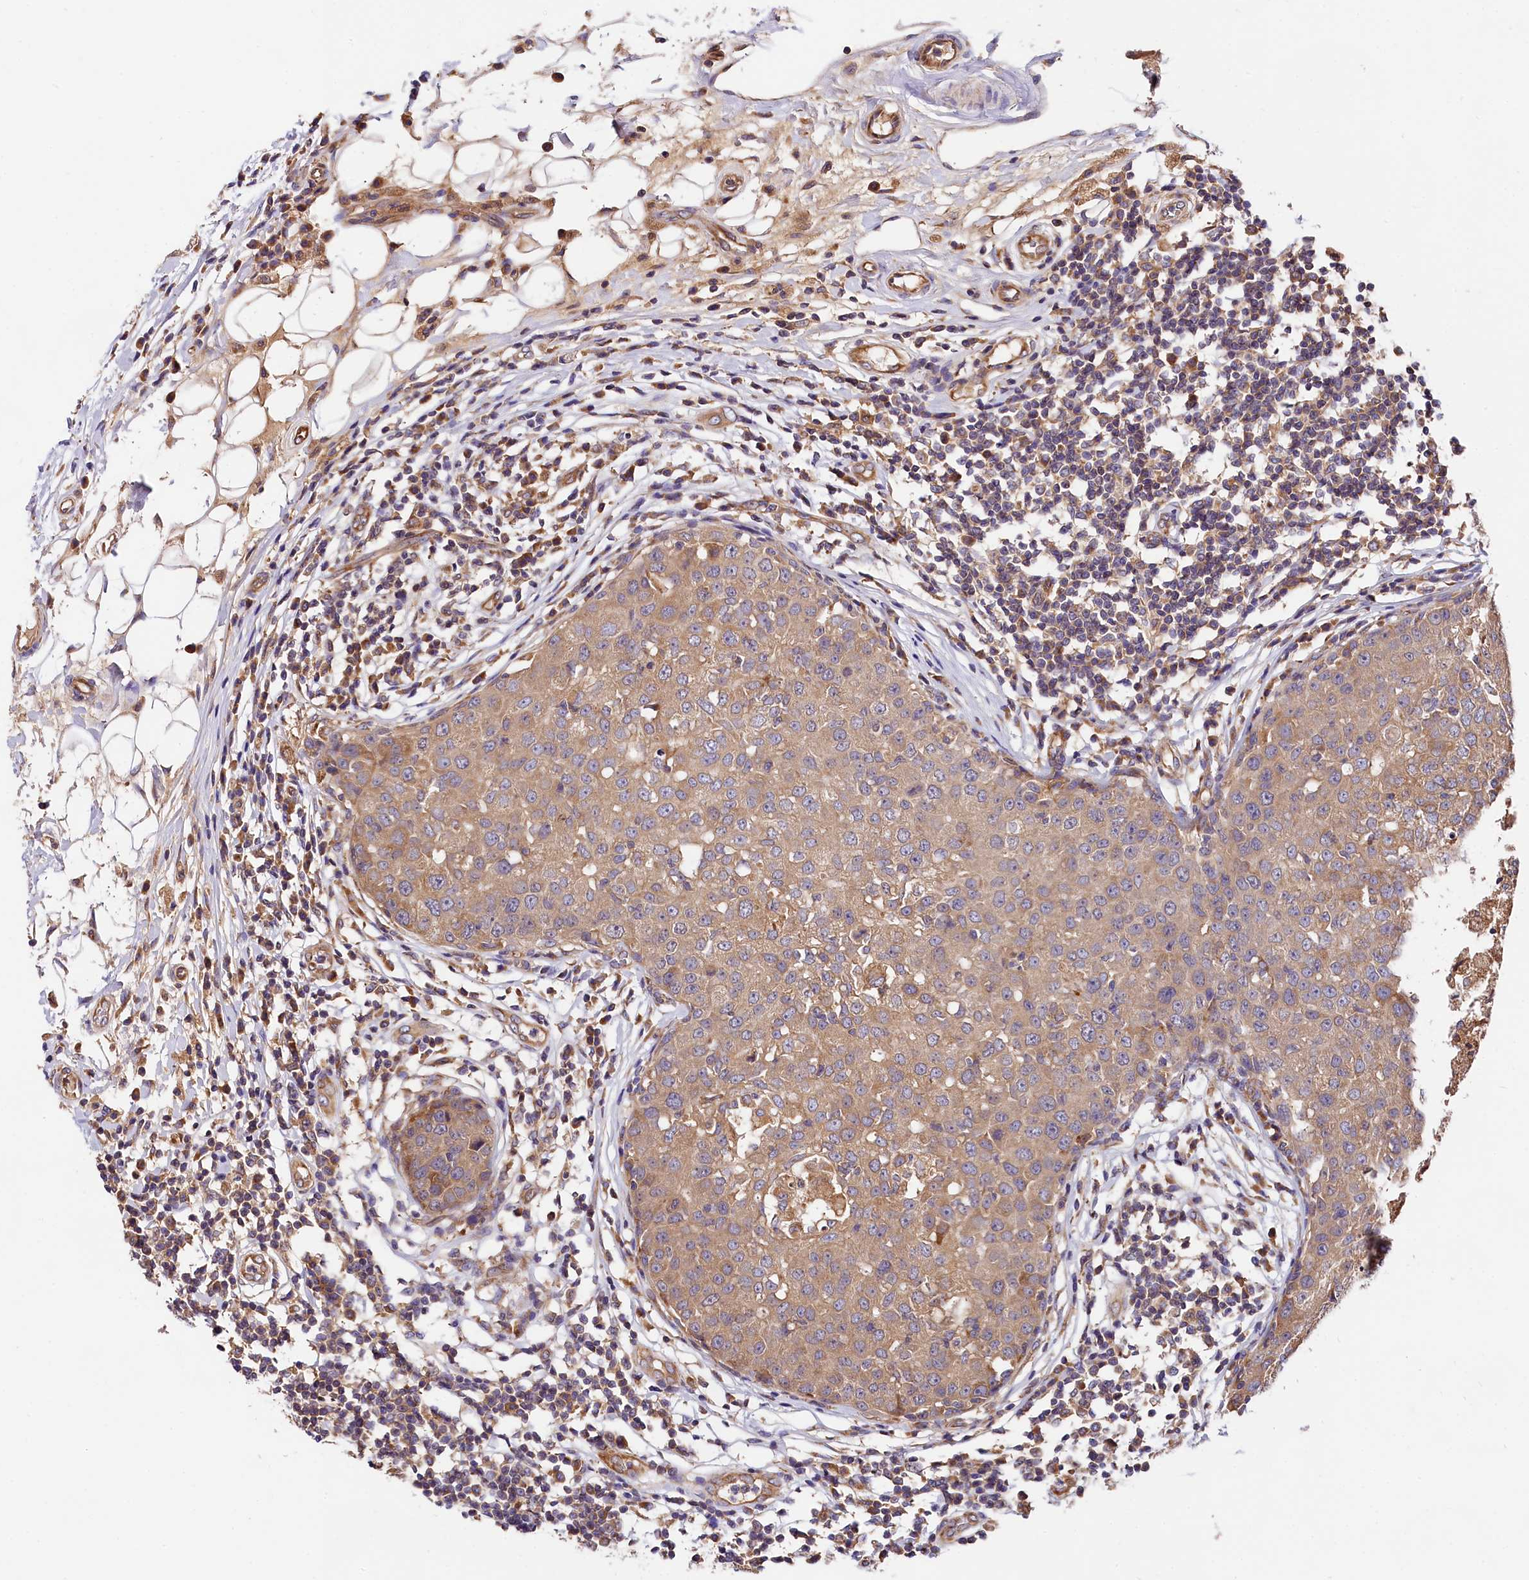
{"staining": {"intensity": "weak", "quantity": ">75%", "location": "cytoplasmic/membranous"}, "tissue": "breast cancer", "cell_type": "Tumor cells", "image_type": "cancer", "snomed": [{"axis": "morphology", "description": "Duct carcinoma"}, {"axis": "topography", "description": "Breast"}], "caption": "This micrograph demonstrates immunohistochemistry (IHC) staining of human invasive ductal carcinoma (breast), with low weak cytoplasmic/membranous expression in approximately >75% of tumor cells.", "gene": "SPG11", "patient": {"sex": "female", "age": 27}}